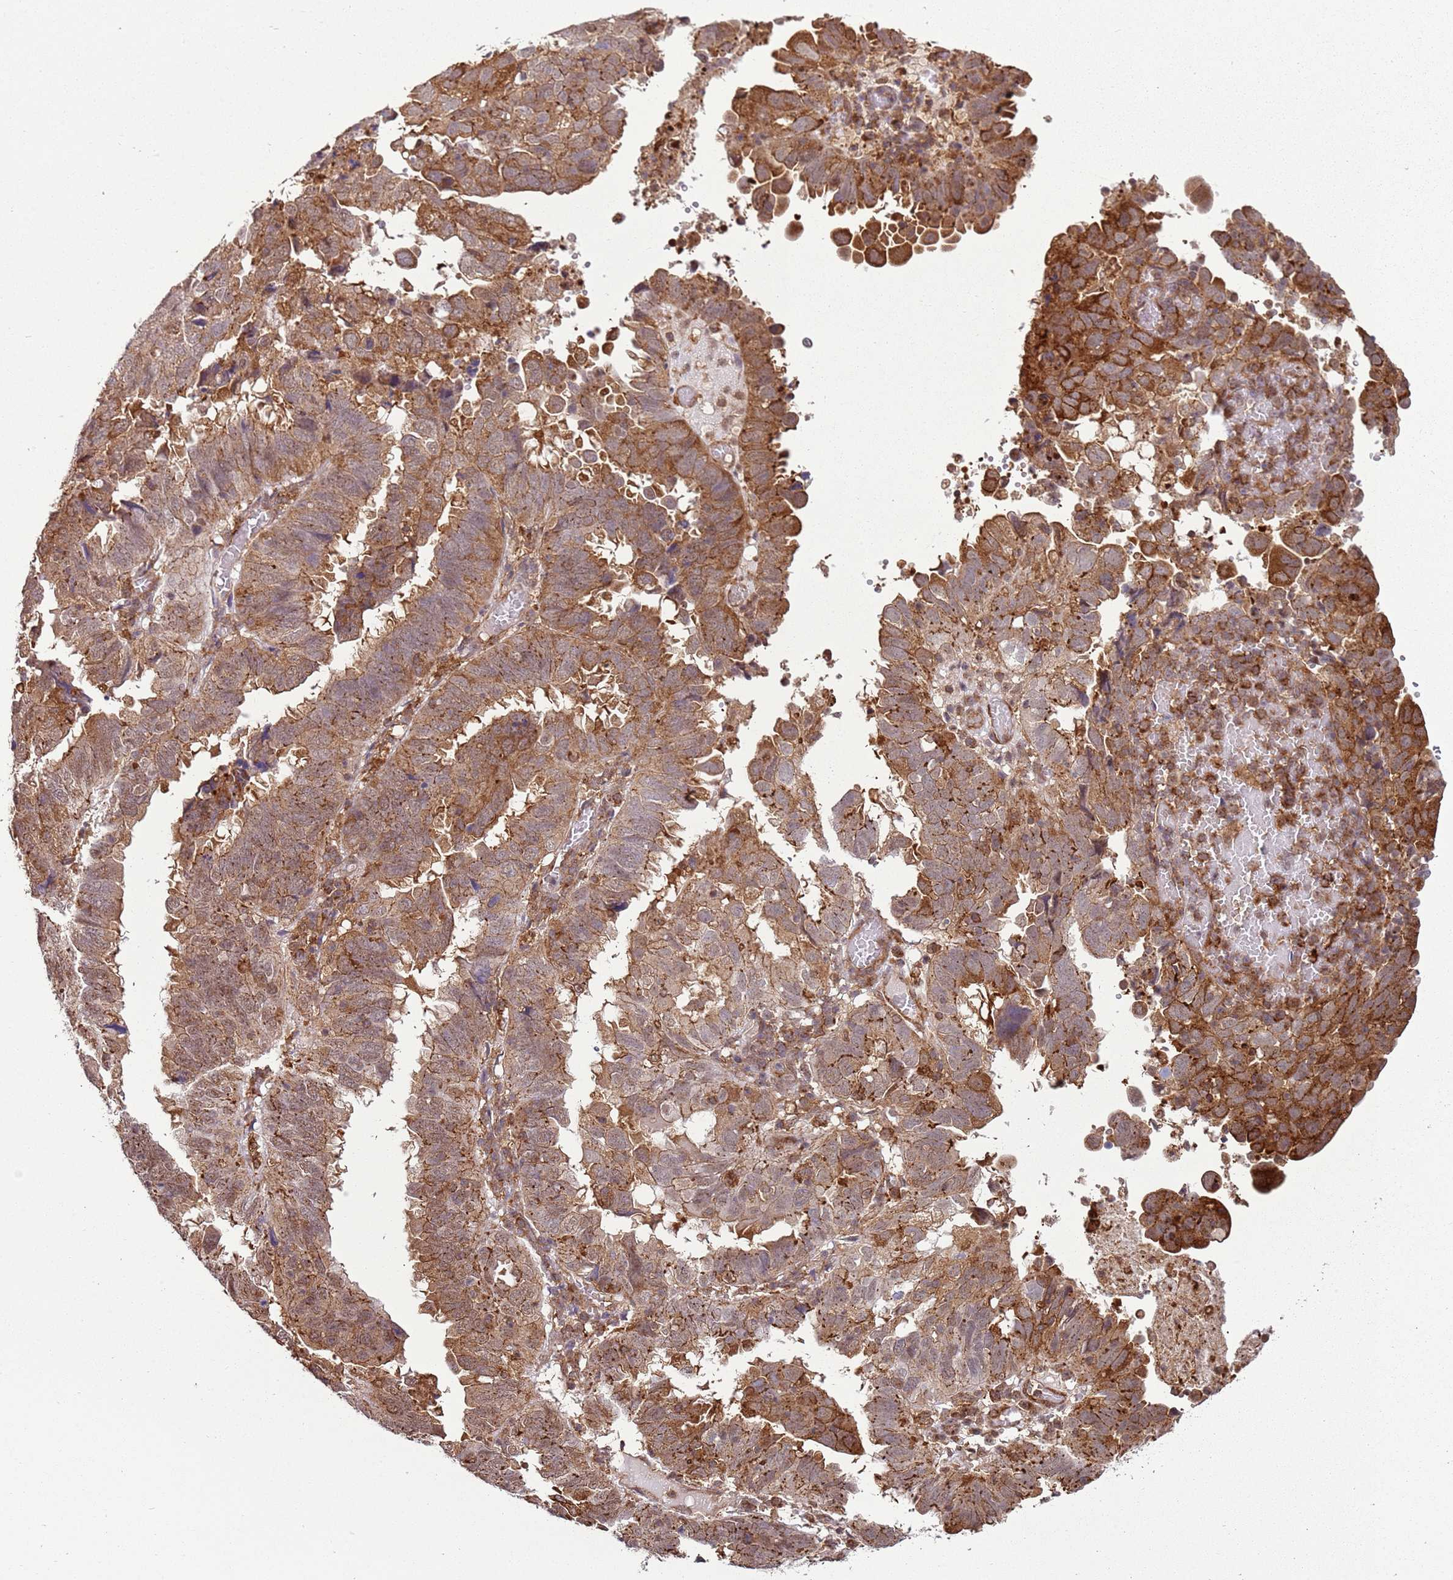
{"staining": {"intensity": "moderate", "quantity": ">75%", "location": "cytoplasmic/membranous"}, "tissue": "endometrial cancer", "cell_type": "Tumor cells", "image_type": "cancer", "snomed": [{"axis": "morphology", "description": "Adenocarcinoma, NOS"}, {"axis": "topography", "description": "Uterus"}], "caption": "Adenocarcinoma (endometrial) was stained to show a protein in brown. There is medium levels of moderate cytoplasmic/membranous expression in approximately >75% of tumor cells.", "gene": "GABRE", "patient": {"sex": "female", "age": 77}}